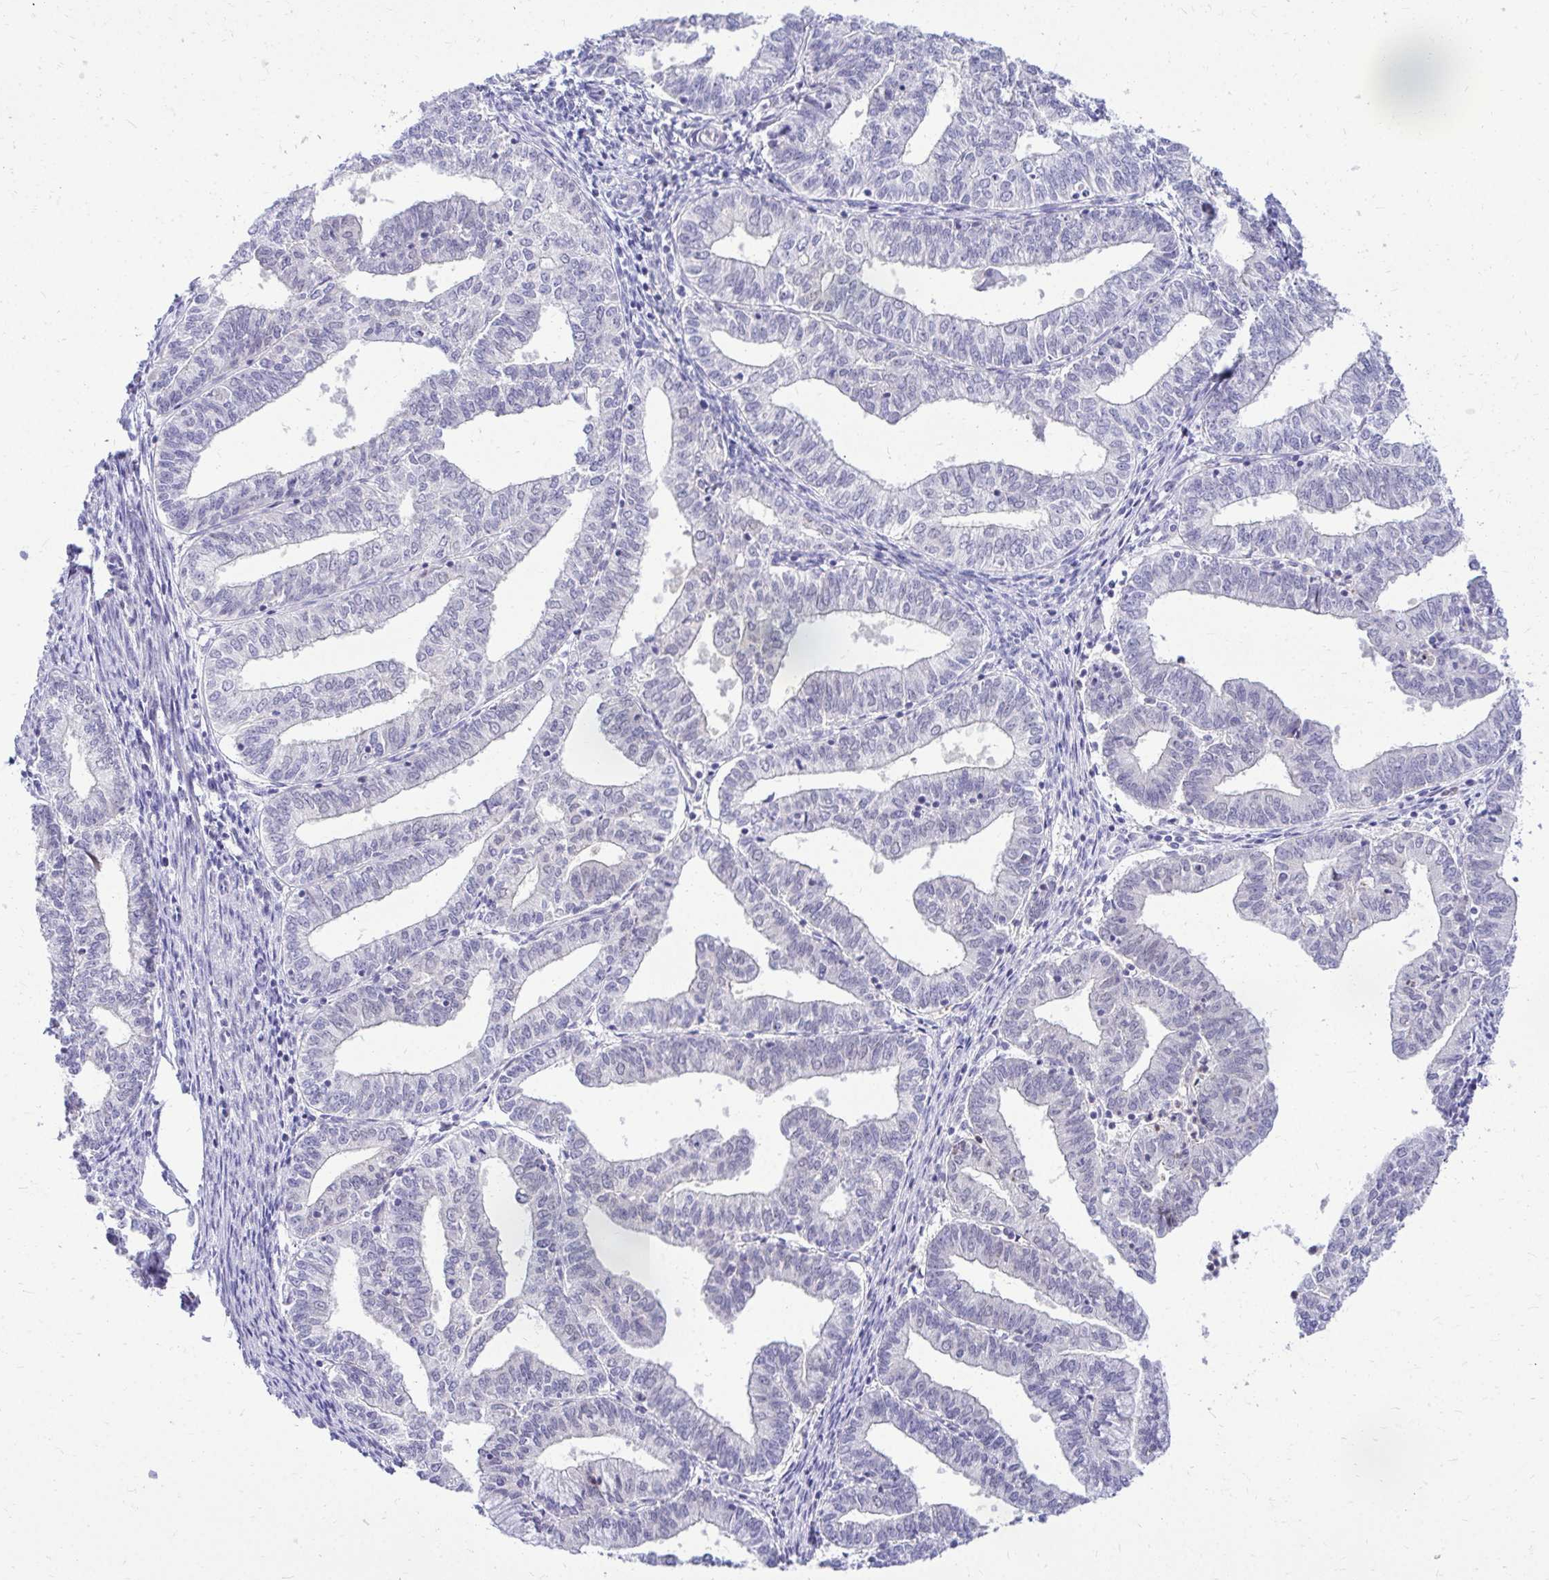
{"staining": {"intensity": "negative", "quantity": "none", "location": "none"}, "tissue": "endometrial cancer", "cell_type": "Tumor cells", "image_type": "cancer", "snomed": [{"axis": "morphology", "description": "Adenocarcinoma, NOS"}, {"axis": "topography", "description": "Endometrium"}], "caption": "High power microscopy image of an immunohistochemistry histopathology image of endometrial cancer, revealing no significant expression in tumor cells.", "gene": "ZSWIM9", "patient": {"sex": "female", "age": 61}}